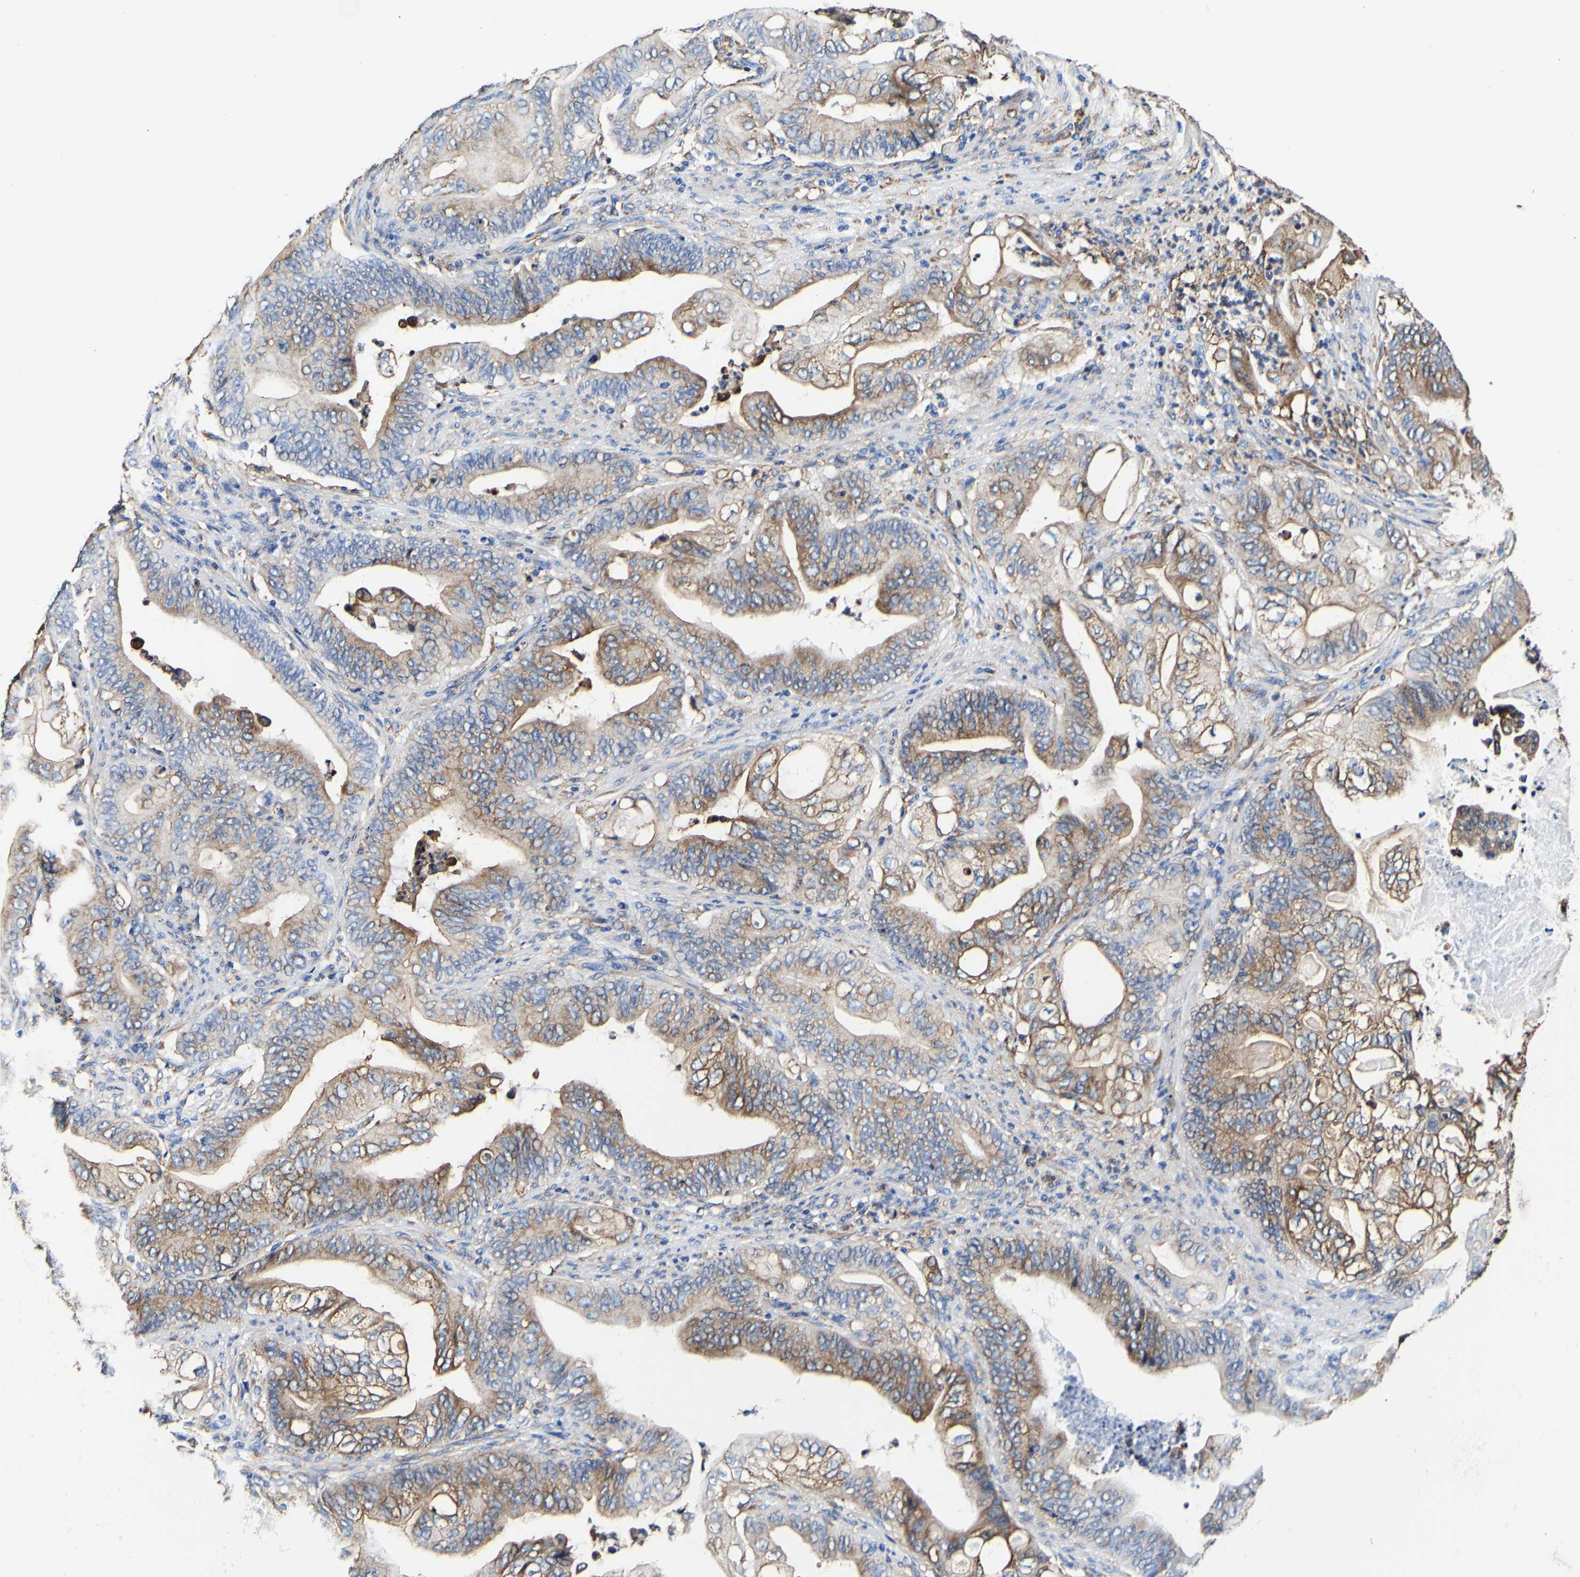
{"staining": {"intensity": "strong", "quantity": "25%-75%", "location": "cytoplasmic/membranous"}, "tissue": "stomach cancer", "cell_type": "Tumor cells", "image_type": "cancer", "snomed": [{"axis": "morphology", "description": "Adenocarcinoma, NOS"}, {"axis": "topography", "description": "Stomach"}], "caption": "Protein staining of stomach cancer (adenocarcinoma) tissue demonstrates strong cytoplasmic/membranous expression in approximately 25%-75% of tumor cells. The protein of interest is shown in brown color, while the nuclei are stained blue.", "gene": "P4HB", "patient": {"sex": "female", "age": 73}}